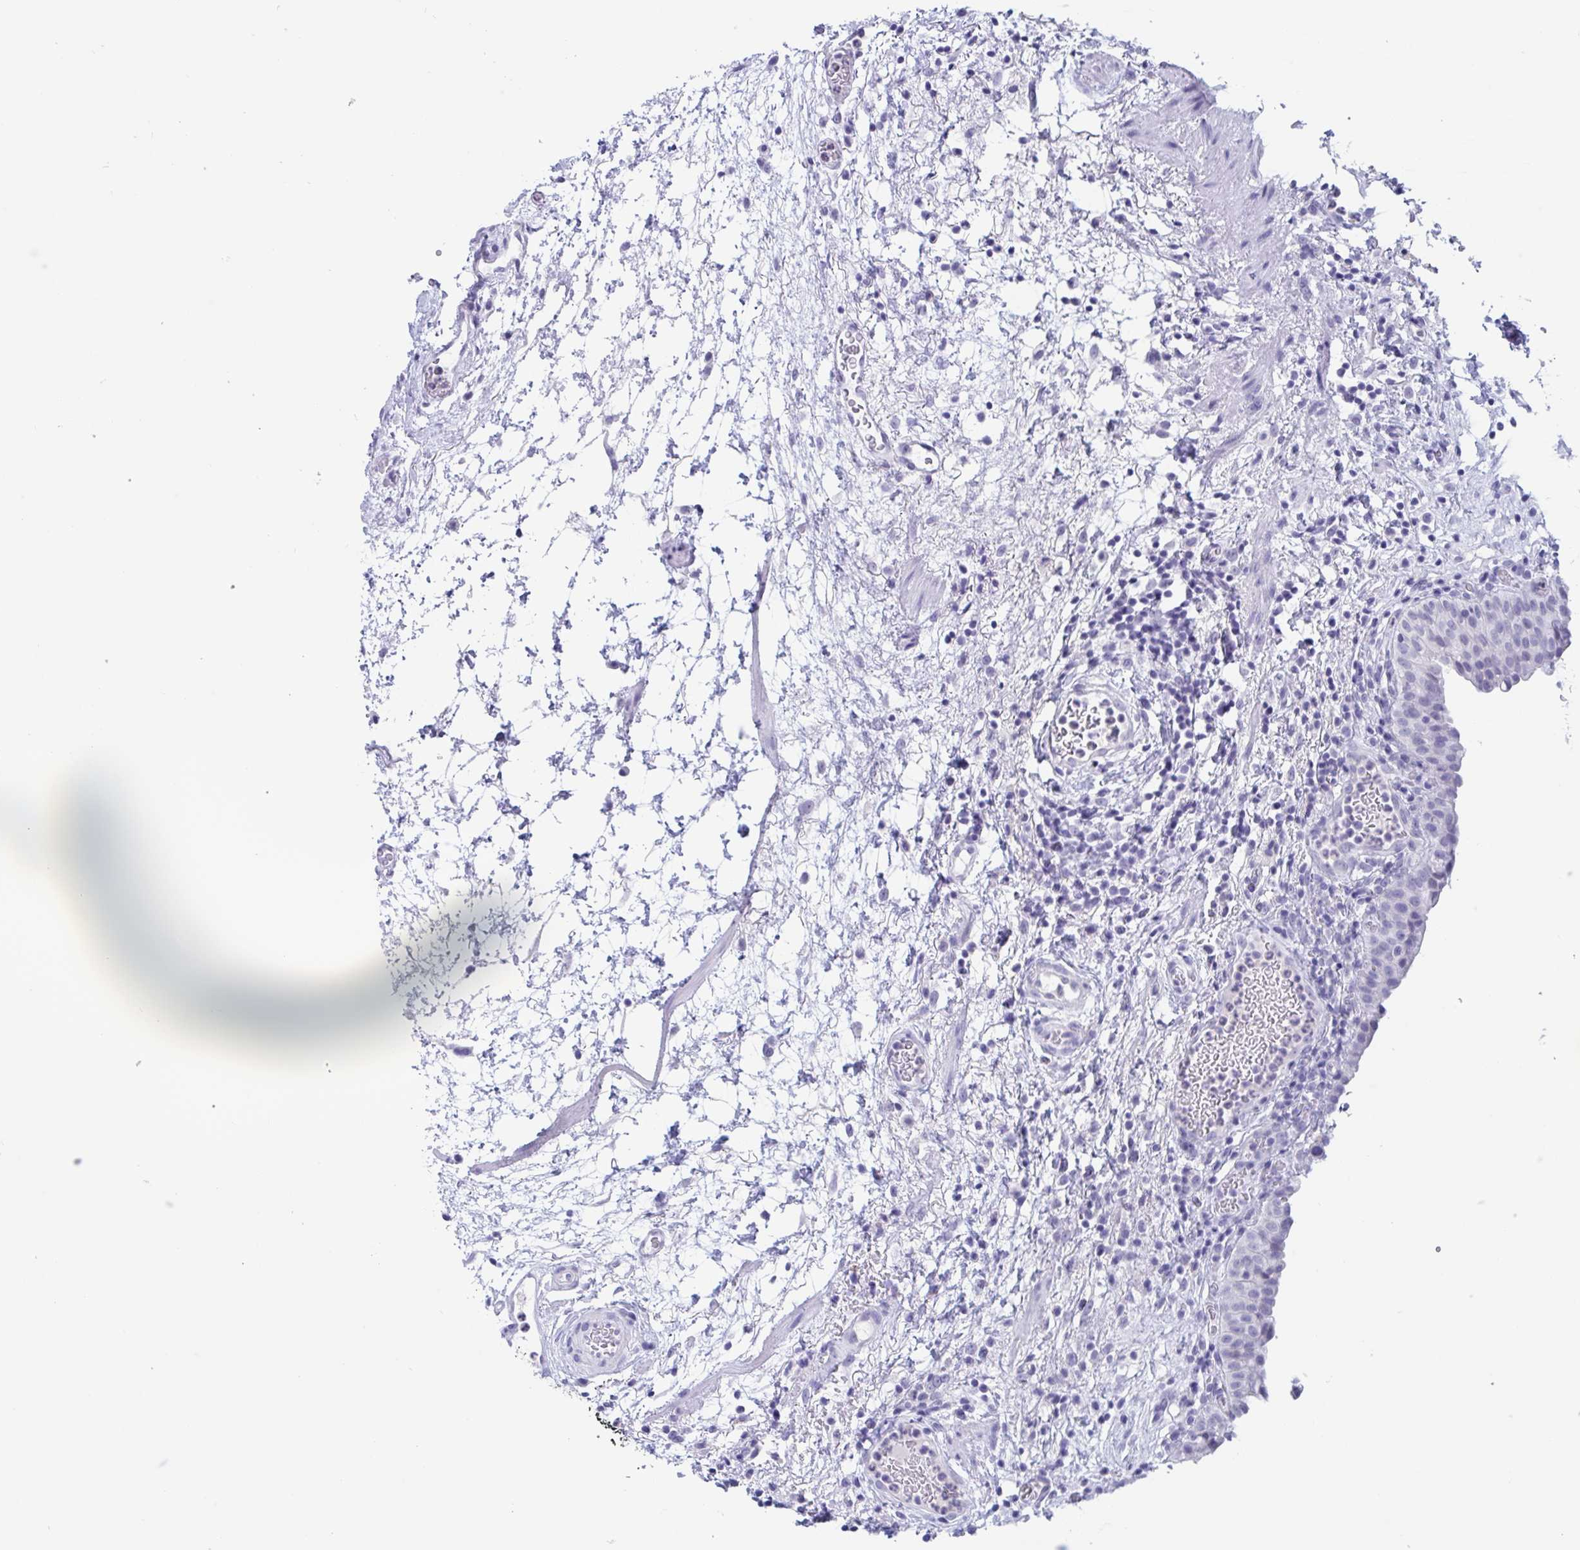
{"staining": {"intensity": "negative", "quantity": "none", "location": "none"}, "tissue": "urinary bladder", "cell_type": "Urothelial cells", "image_type": "normal", "snomed": [{"axis": "morphology", "description": "Normal tissue, NOS"}, {"axis": "morphology", "description": "Inflammation, NOS"}, {"axis": "topography", "description": "Urinary bladder"}], "caption": "Immunohistochemical staining of unremarkable human urinary bladder shows no significant staining in urothelial cells.", "gene": "CDX4", "patient": {"sex": "male", "age": 57}}